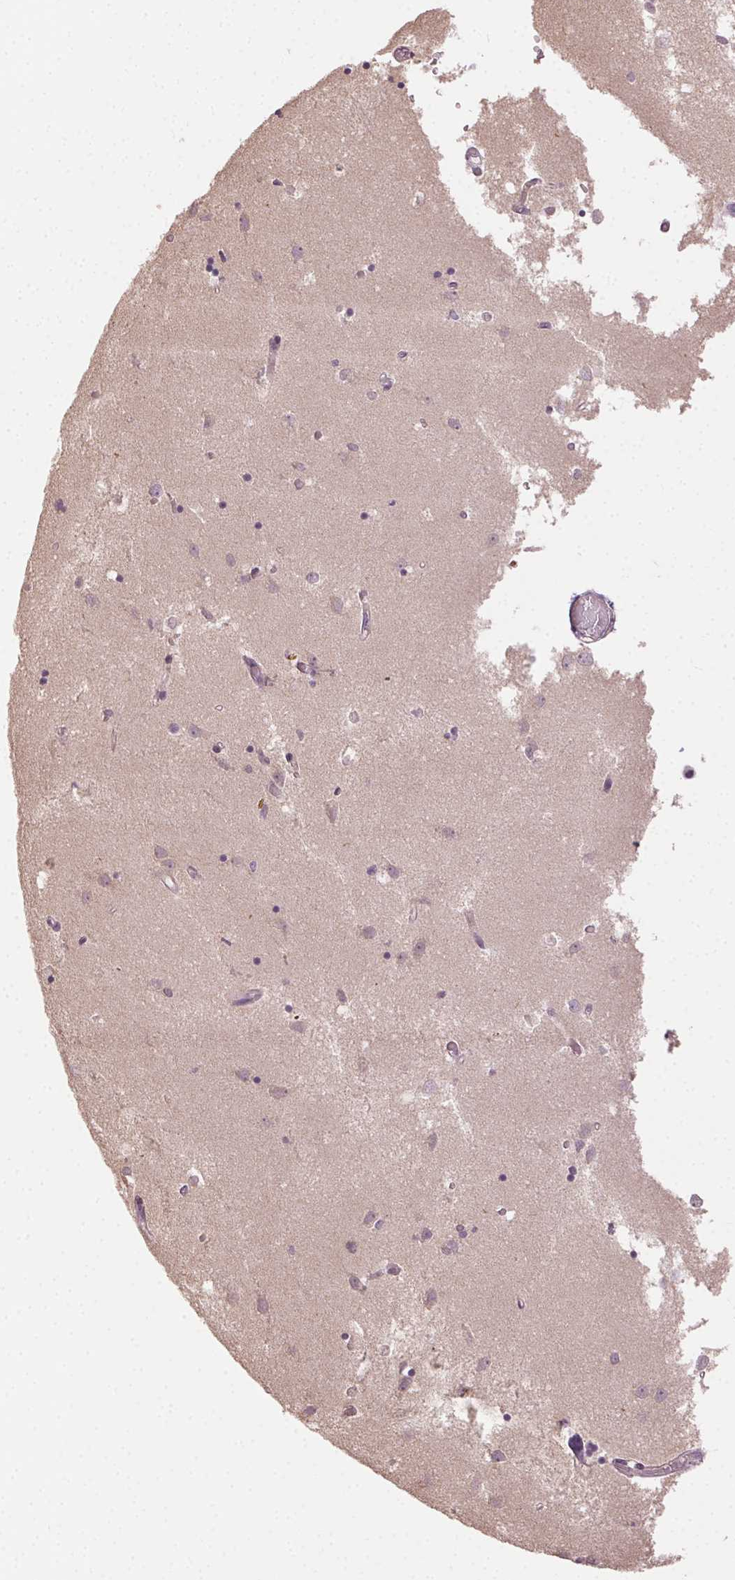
{"staining": {"intensity": "negative", "quantity": "none", "location": "none"}, "tissue": "caudate", "cell_type": "Glial cells", "image_type": "normal", "snomed": [{"axis": "morphology", "description": "Normal tissue, NOS"}, {"axis": "topography", "description": "Lateral ventricle wall"}], "caption": "An immunohistochemistry image of unremarkable caudate is shown. There is no staining in glial cells of caudate.", "gene": "ATP1B3", "patient": {"sex": "male", "age": 54}}